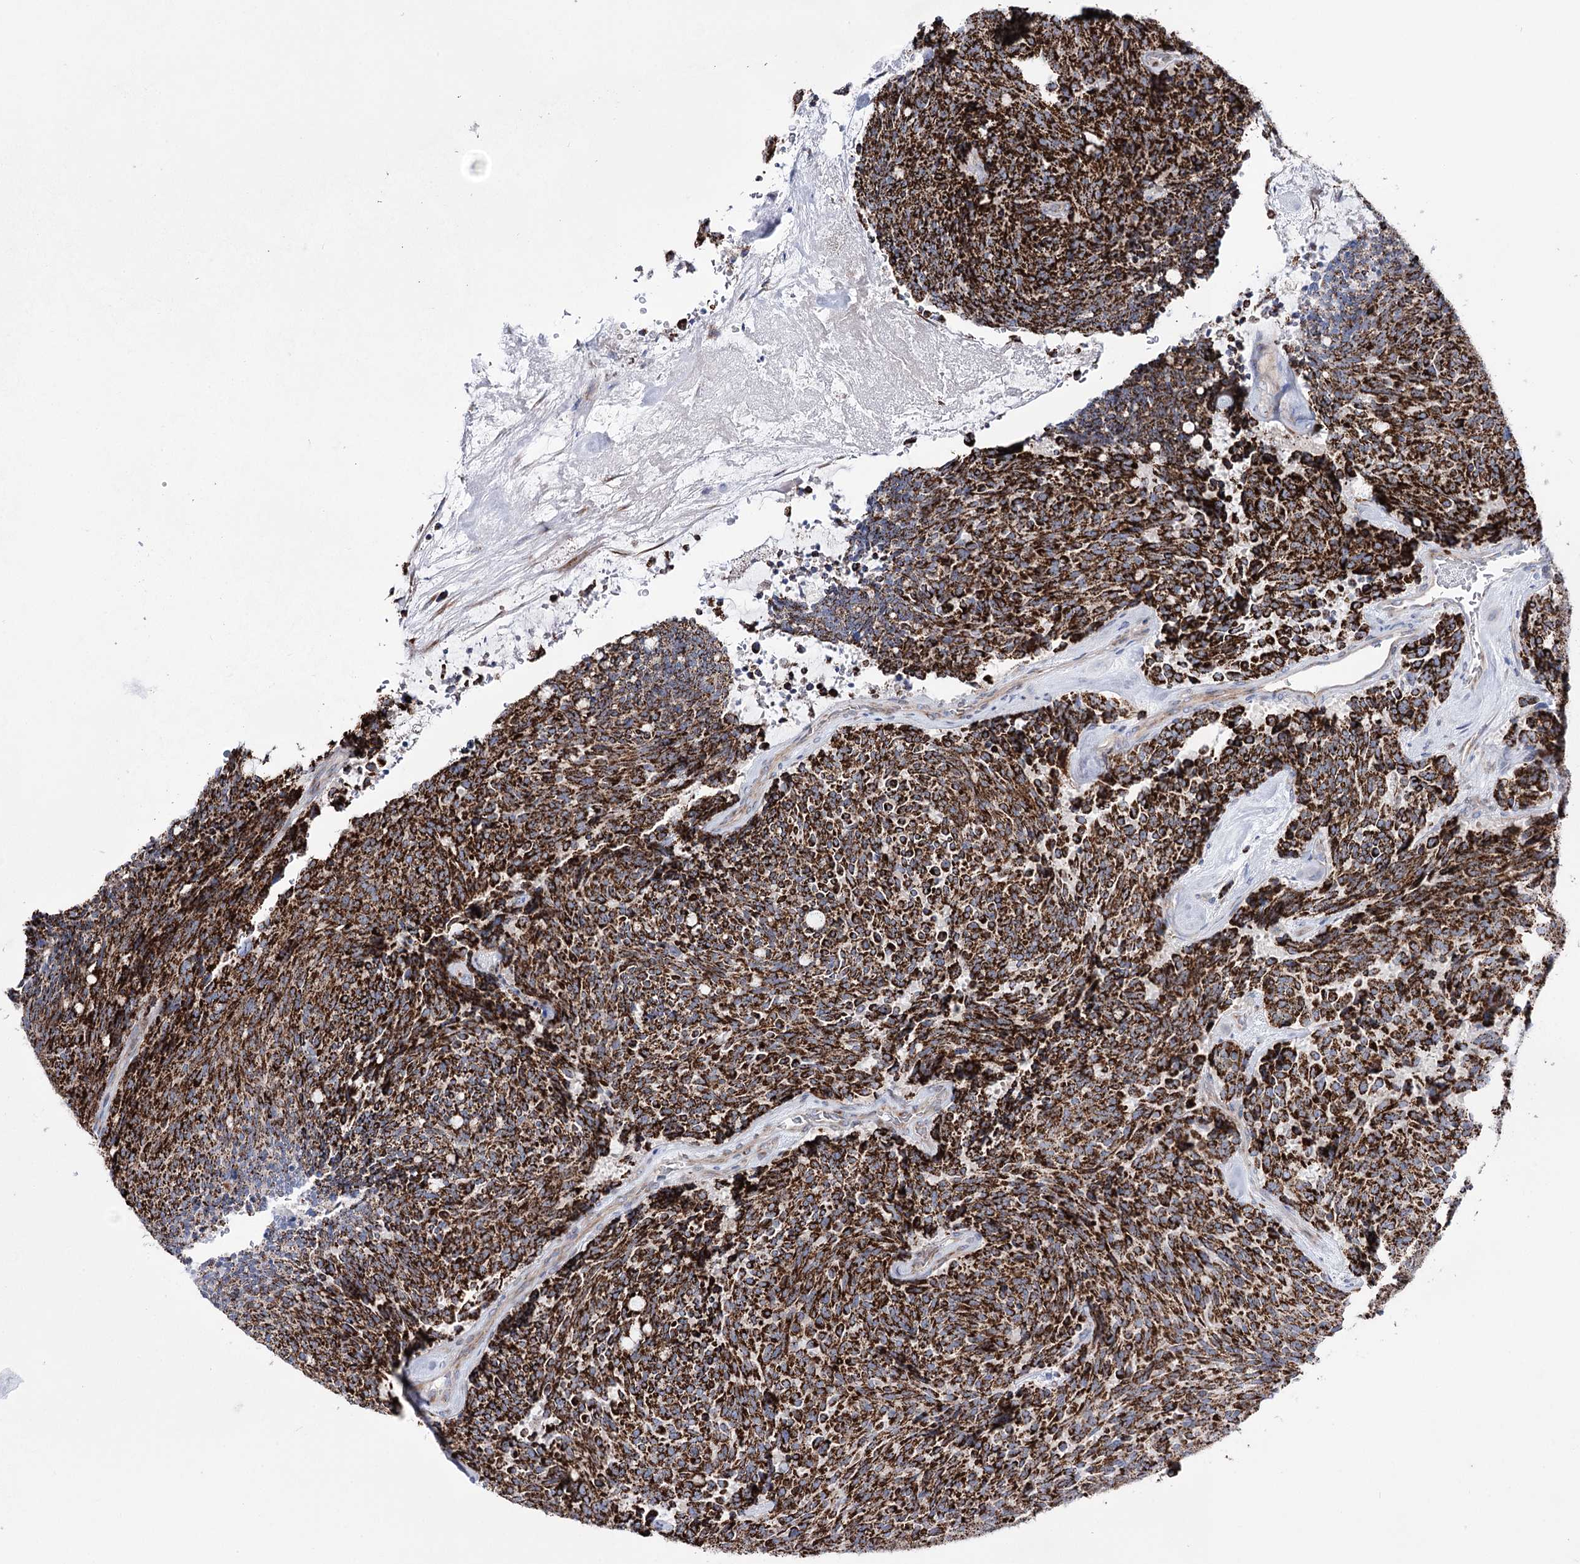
{"staining": {"intensity": "strong", "quantity": ">75%", "location": "cytoplasmic/membranous"}, "tissue": "carcinoid", "cell_type": "Tumor cells", "image_type": "cancer", "snomed": [{"axis": "morphology", "description": "Carcinoid, malignant, NOS"}, {"axis": "topography", "description": "Pancreas"}], "caption": "Immunohistochemical staining of carcinoid (malignant) demonstrates high levels of strong cytoplasmic/membranous expression in approximately >75% of tumor cells.", "gene": "METTL5", "patient": {"sex": "female", "age": 54}}